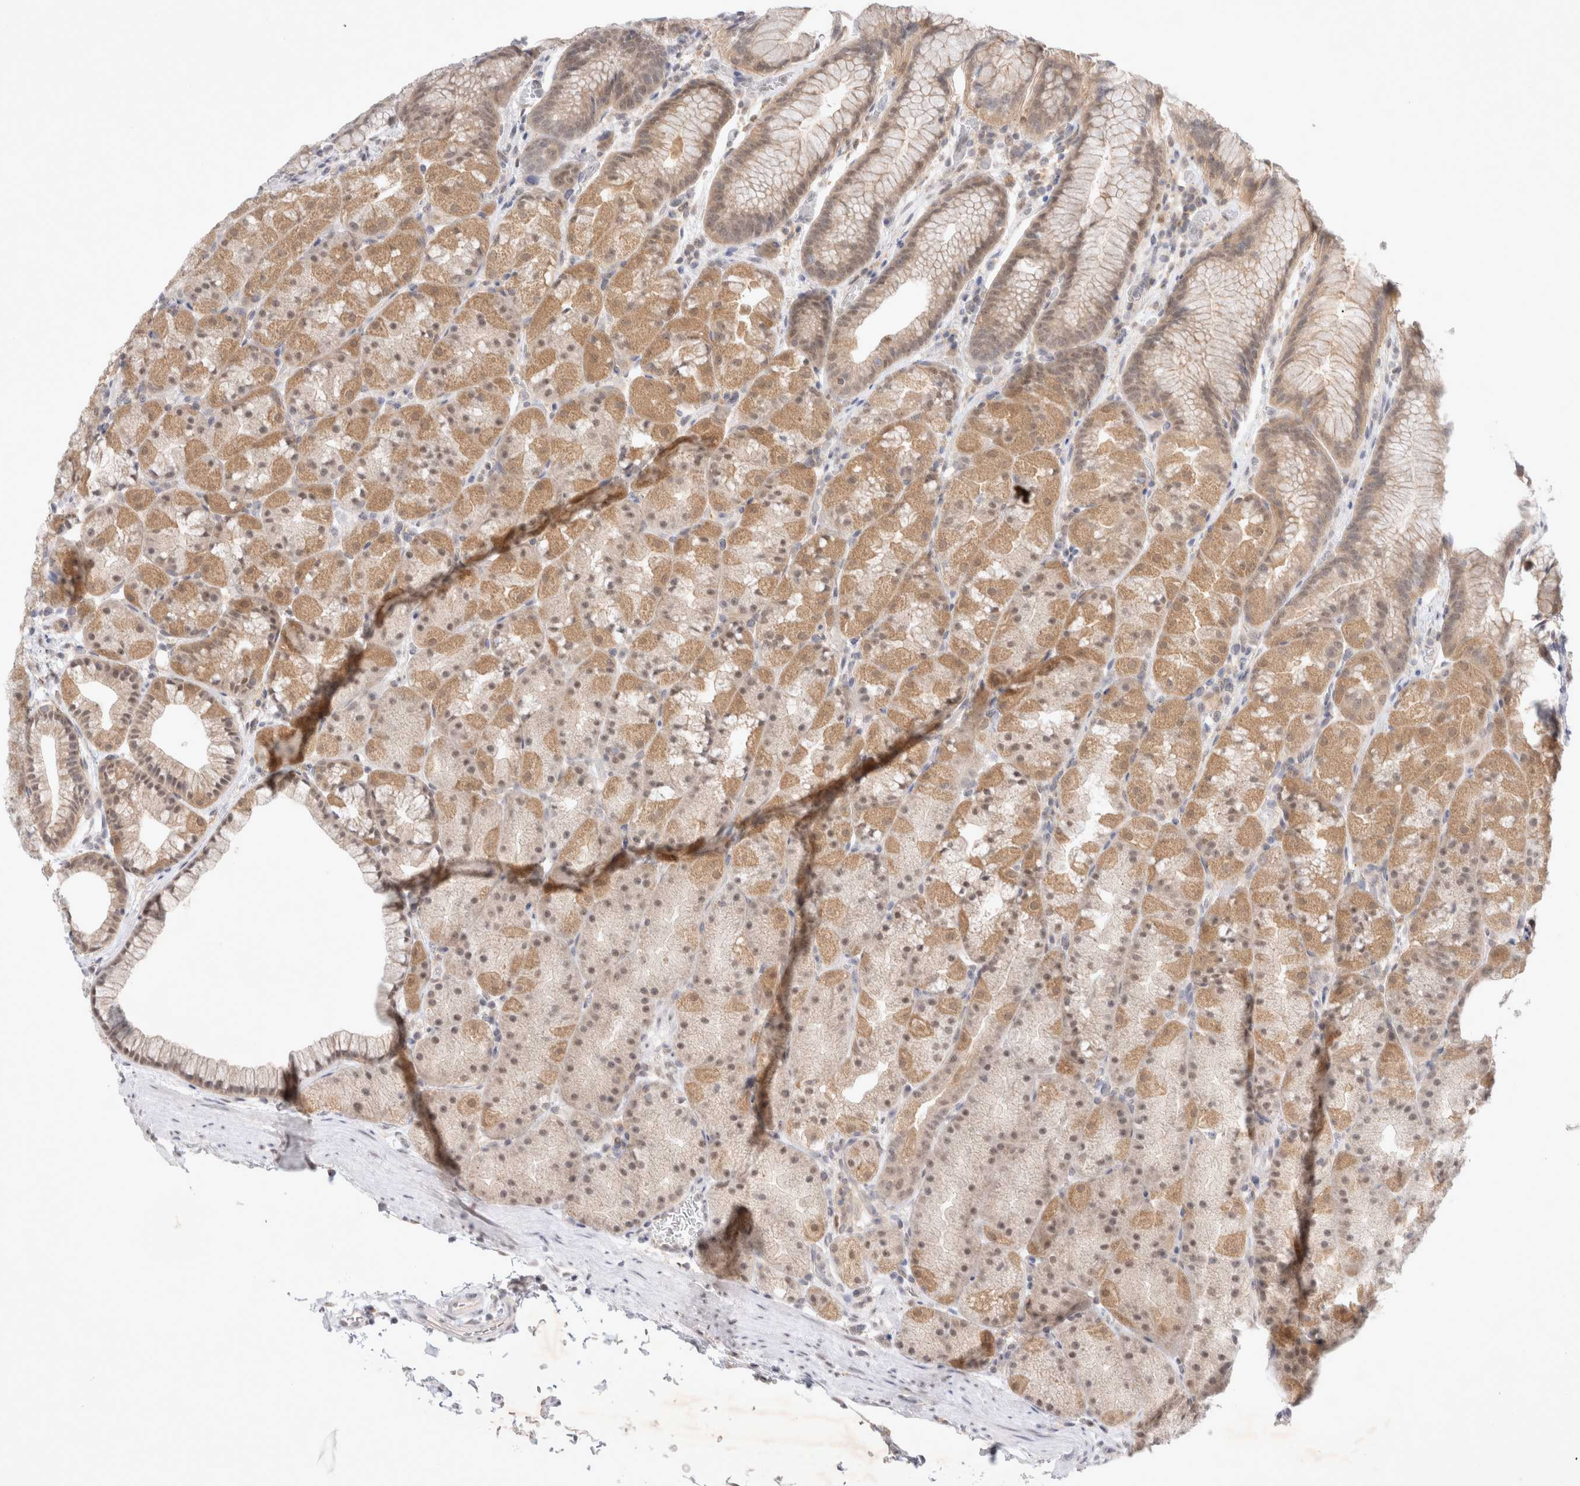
{"staining": {"intensity": "moderate", "quantity": ">75%", "location": "cytoplasmic/membranous"}, "tissue": "stomach", "cell_type": "Glandular cells", "image_type": "normal", "snomed": [{"axis": "morphology", "description": "Normal tissue, NOS"}, {"axis": "topography", "description": "Stomach, upper"}, {"axis": "topography", "description": "Stomach"}], "caption": "Stomach stained with DAB immunohistochemistry (IHC) exhibits medium levels of moderate cytoplasmic/membranous positivity in approximately >75% of glandular cells. The staining was performed using DAB (3,3'-diaminobenzidine), with brown indicating positive protein expression. Nuclei are stained blue with hematoxylin.", "gene": "FBXO42", "patient": {"sex": "male", "age": 48}}